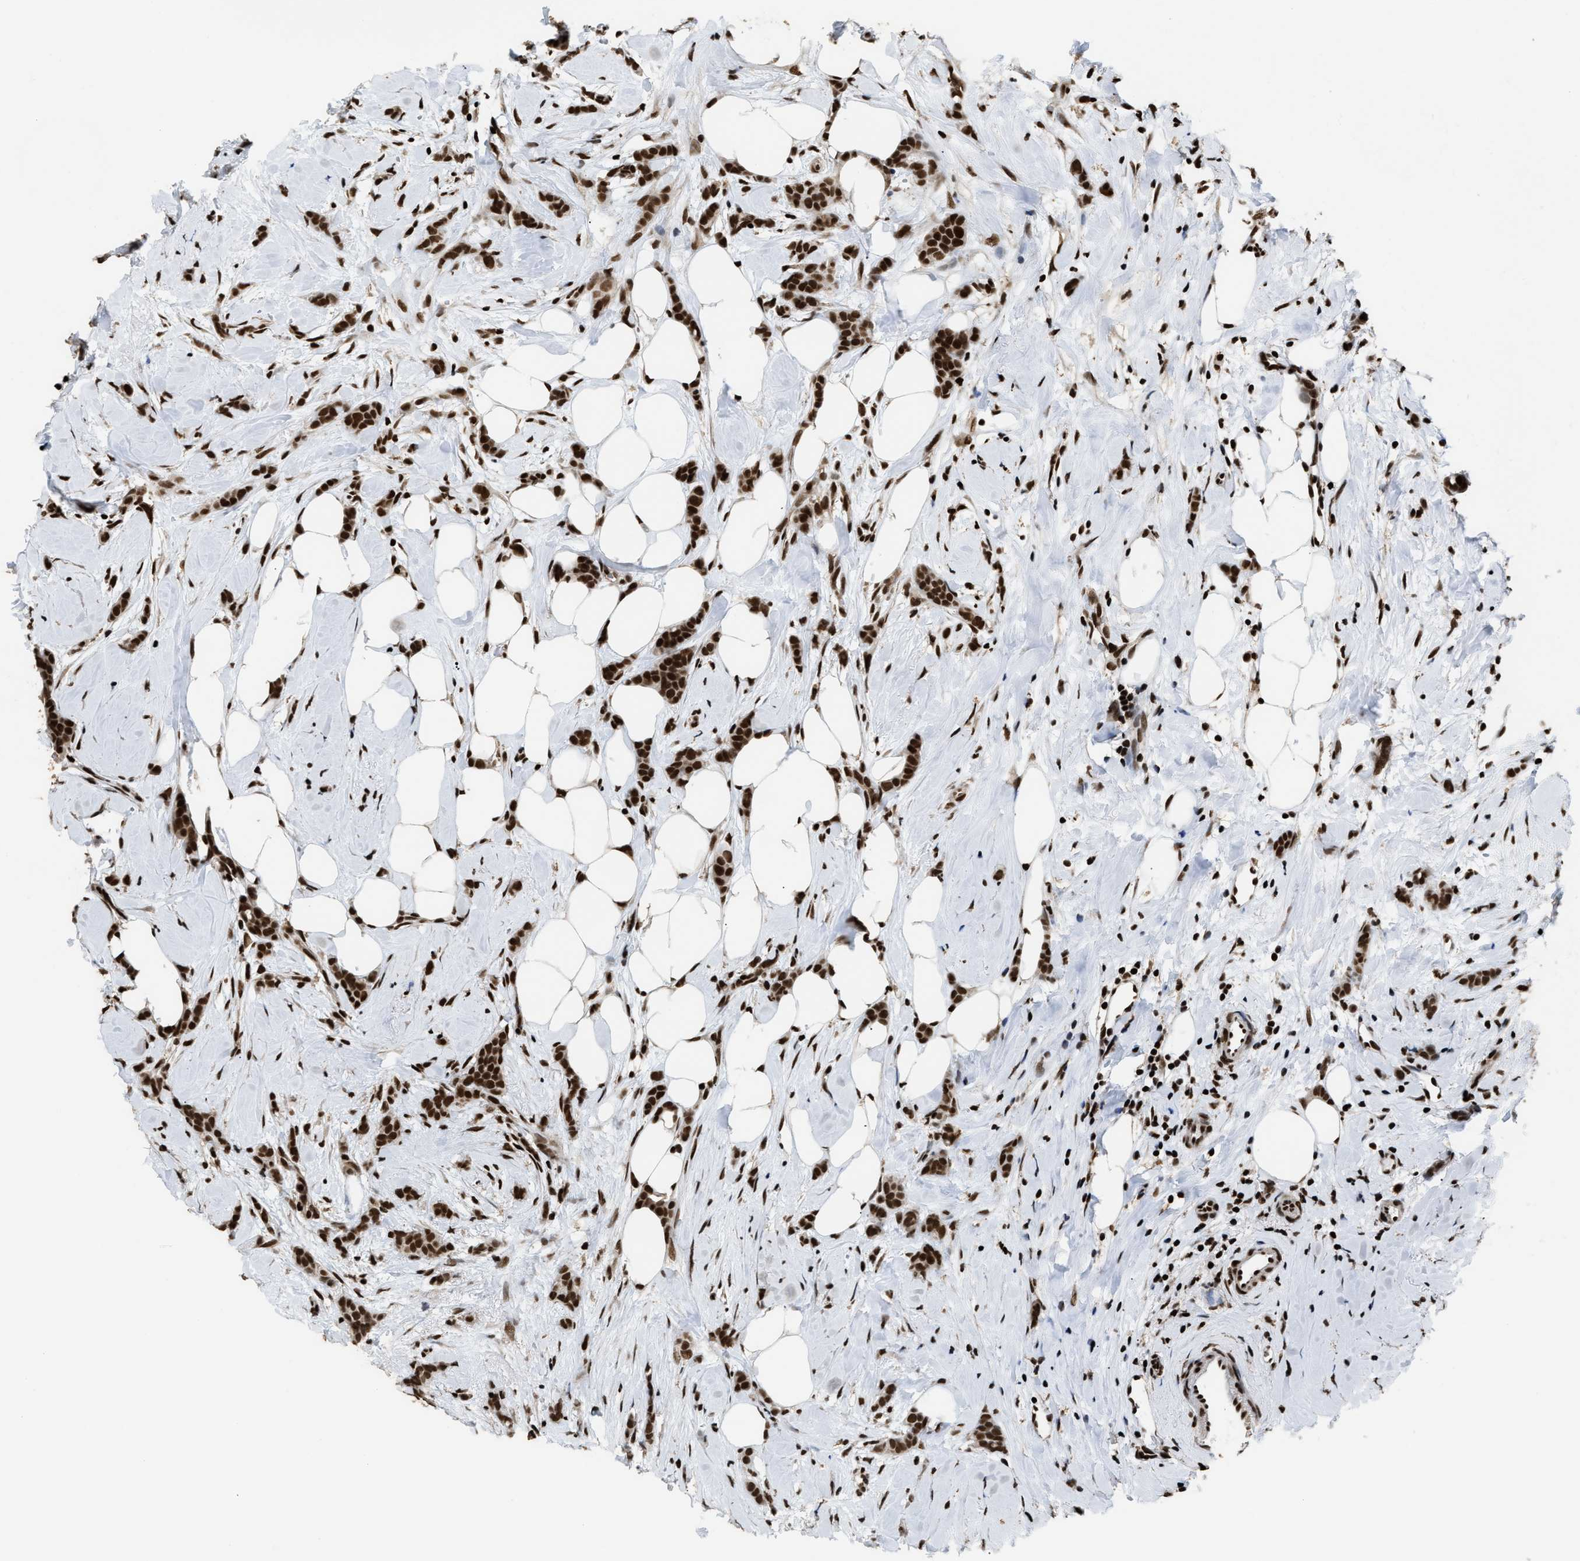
{"staining": {"intensity": "strong", "quantity": ">75%", "location": "nuclear"}, "tissue": "breast cancer", "cell_type": "Tumor cells", "image_type": "cancer", "snomed": [{"axis": "morphology", "description": "Lobular carcinoma, in situ"}, {"axis": "morphology", "description": "Lobular carcinoma"}, {"axis": "topography", "description": "Breast"}], "caption": "There is high levels of strong nuclear expression in tumor cells of lobular carcinoma in situ (breast), as demonstrated by immunohistochemical staining (brown color).", "gene": "RAD21", "patient": {"sex": "female", "age": 41}}